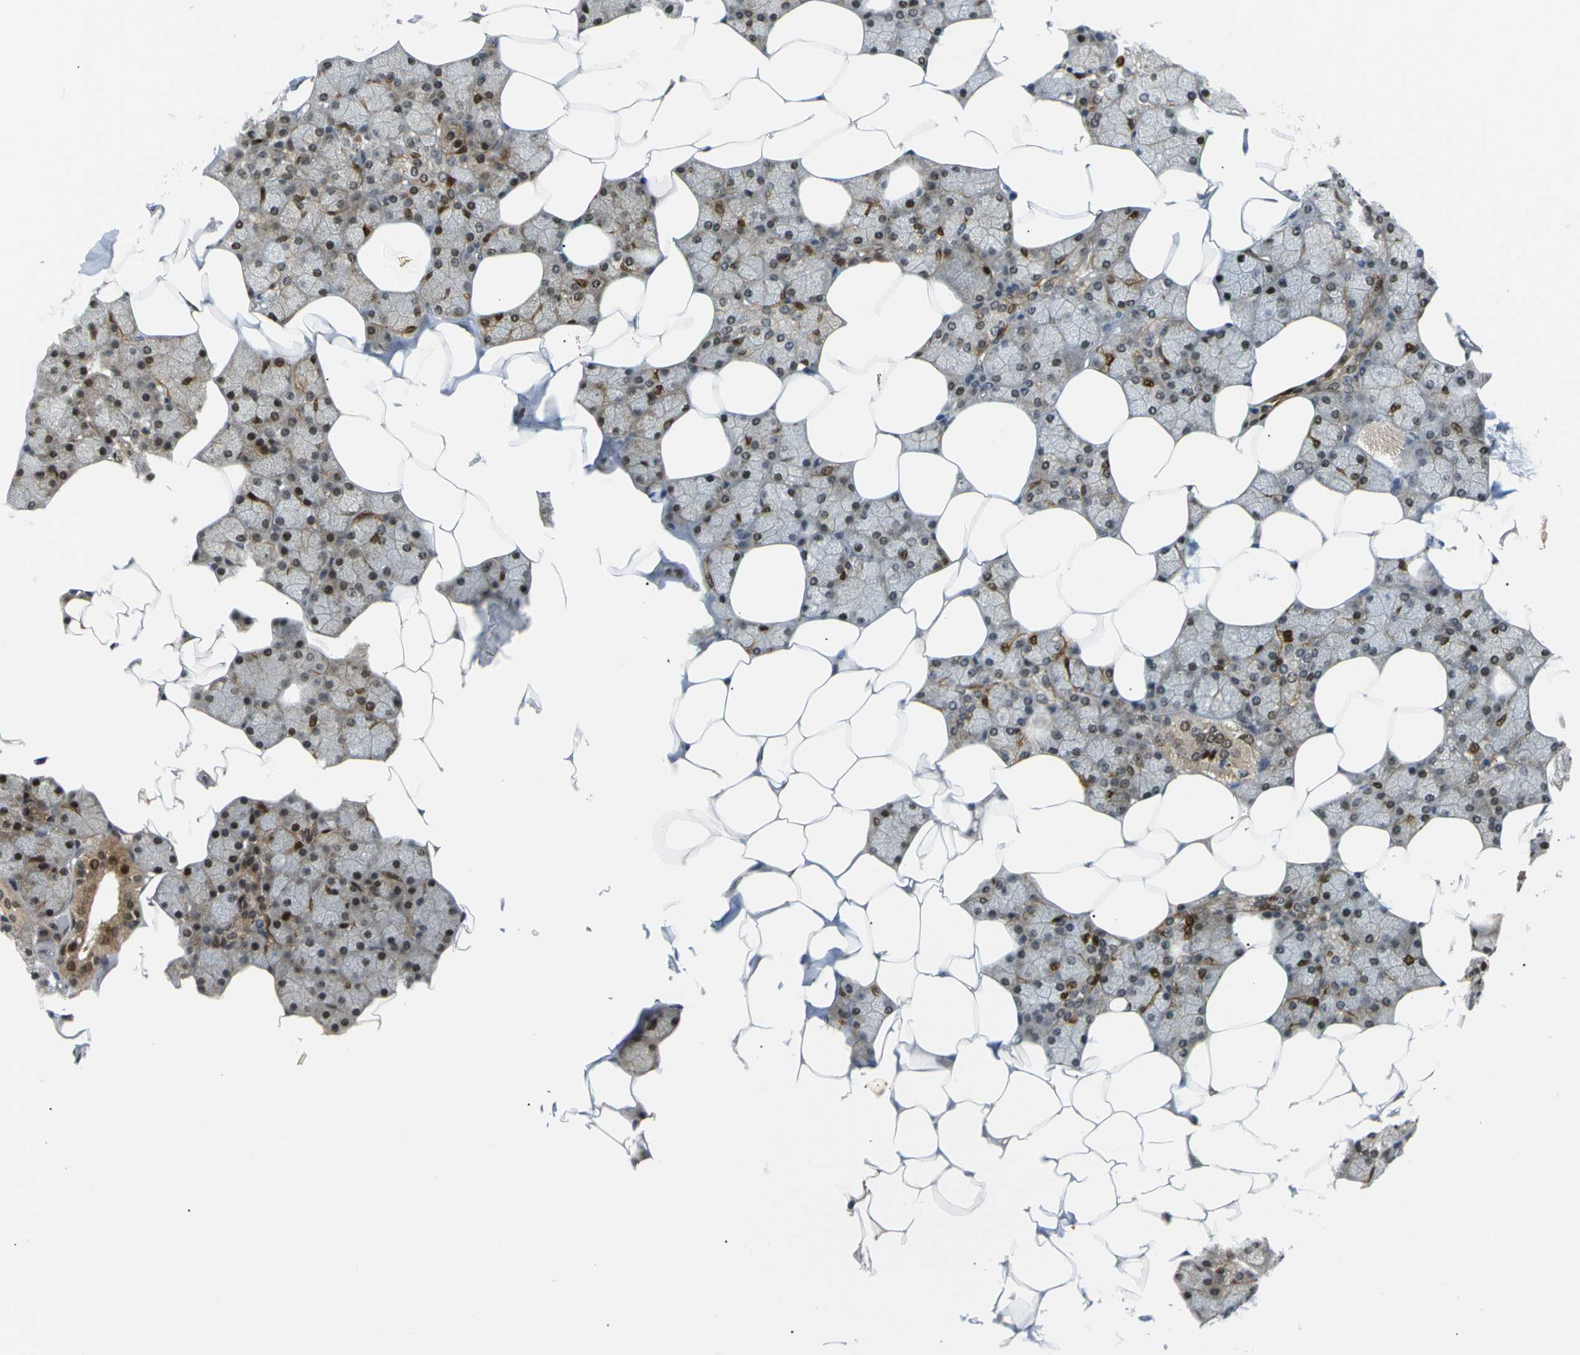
{"staining": {"intensity": "moderate", "quantity": "25%-75%", "location": "cytoplasmic/membranous,nuclear"}, "tissue": "salivary gland", "cell_type": "Glandular cells", "image_type": "normal", "snomed": [{"axis": "morphology", "description": "Normal tissue, NOS"}, {"axis": "topography", "description": "Salivary gland"}], "caption": "Moderate cytoplasmic/membranous,nuclear protein expression is appreciated in about 25%-75% of glandular cells in salivary gland.", "gene": "SKP1", "patient": {"sex": "male", "age": 62}}